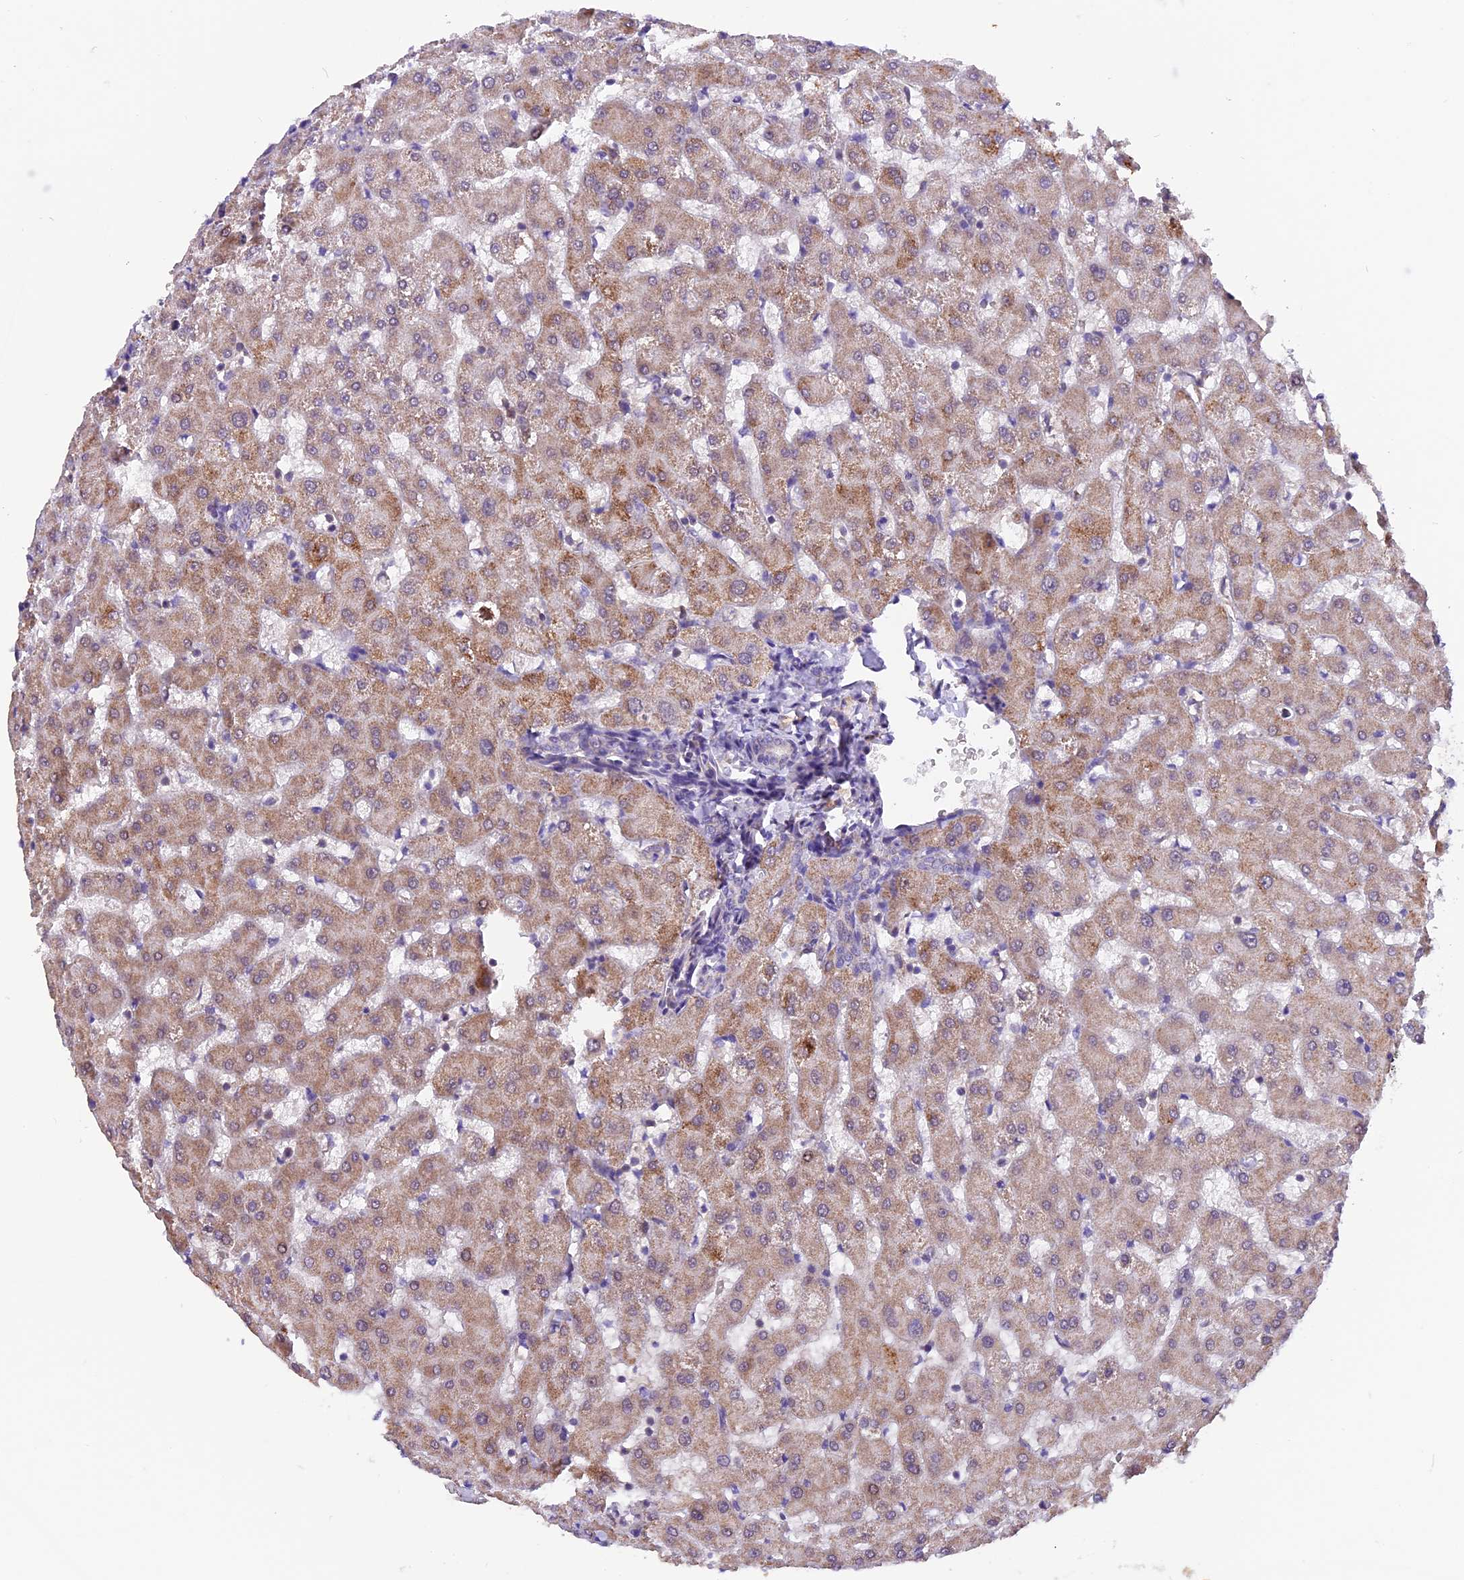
{"staining": {"intensity": "negative", "quantity": "none", "location": "none"}, "tissue": "liver", "cell_type": "Cholangiocytes", "image_type": "normal", "snomed": [{"axis": "morphology", "description": "Normal tissue, NOS"}, {"axis": "topography", "description": "Liver"}], "caption": "The IHC micrograph has no significant positivity in cholangiocytes of liver. (DAB immunohistochemistry with hematoxylin counter stain).", "gene": "DDX28", "patient": {"sex": "female", "age": 63}}